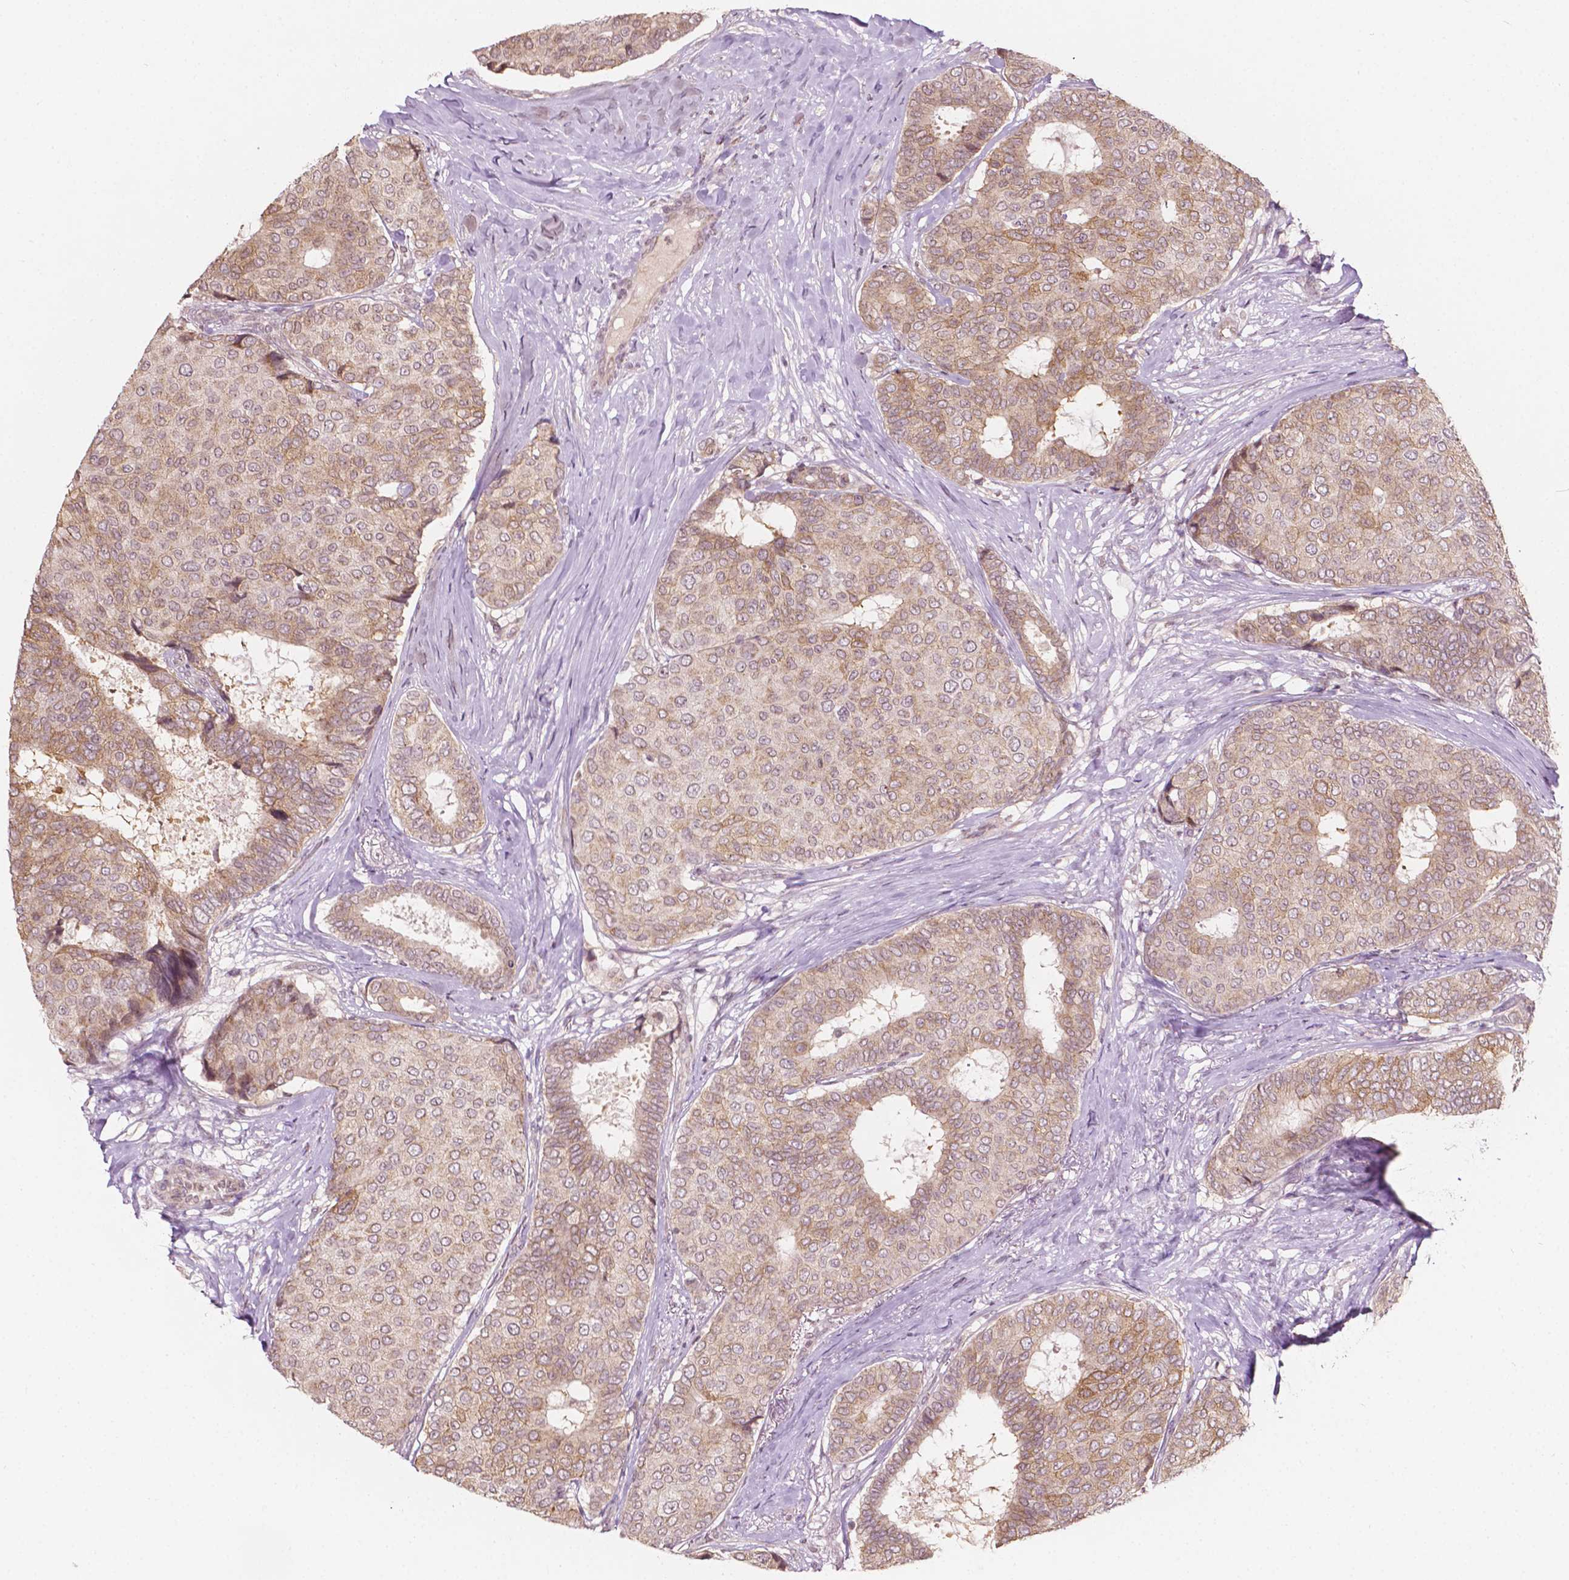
{"staining": {"intensity": "weak", "quantity": "25%-75%", "location": "cytoplasmic/membranous"}, "tissue": "breast cancer", "cell_type": "Tumor cells", "image_type": "cancer", "snomed": [{"axis": "morphology", "description": "Duct carcinoma"}, {"axis": "topography", "description": "Breast"}], "caption": "Breast cancer stained with a protein marker exhibits weak staining in tumor cells.", "gene": "NOS1AP", "patient": {"sex": "female", "age": 75}}